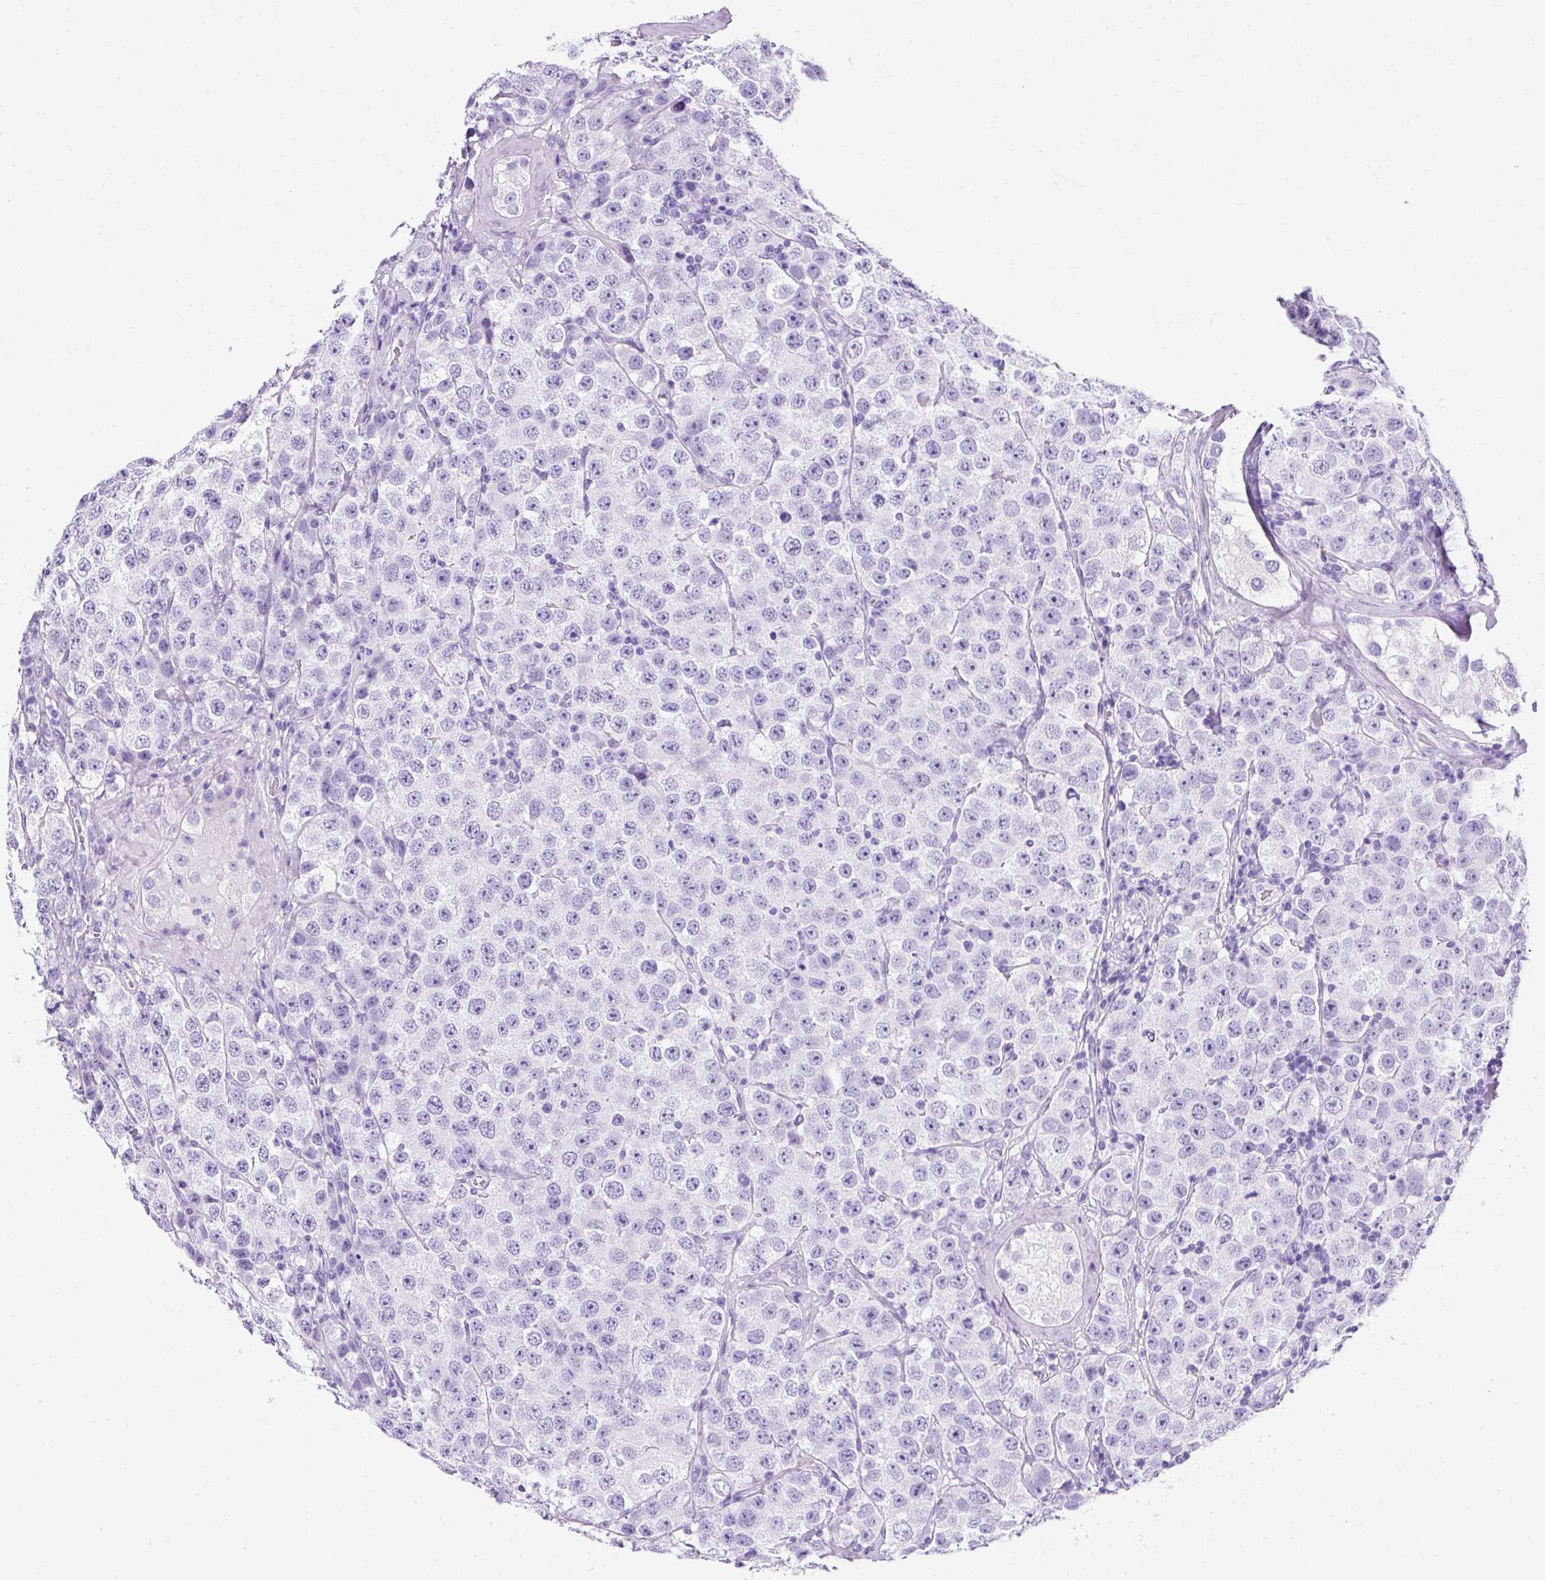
{"staining": {"intensity": "negative", "quantity": "none", "location": "none"}, "tissue": "testis cancer", "cell_type": "Tumor cells", "image_type": "cancer", "snomed": [{"axis": "morphology", "description": "Seminoma, NOS"}, {"axis": "topography", "description": "Testis"}], "caption": "This photomicrograph is of seminoma (testis) stained with immunohistochemistry (IHC) to label a protein in brown with the nuclei are counter-stained blue. There is no staining in tumor cells.", "gene": "KRT12", "patient": {"sex": "male", "age": 28}}